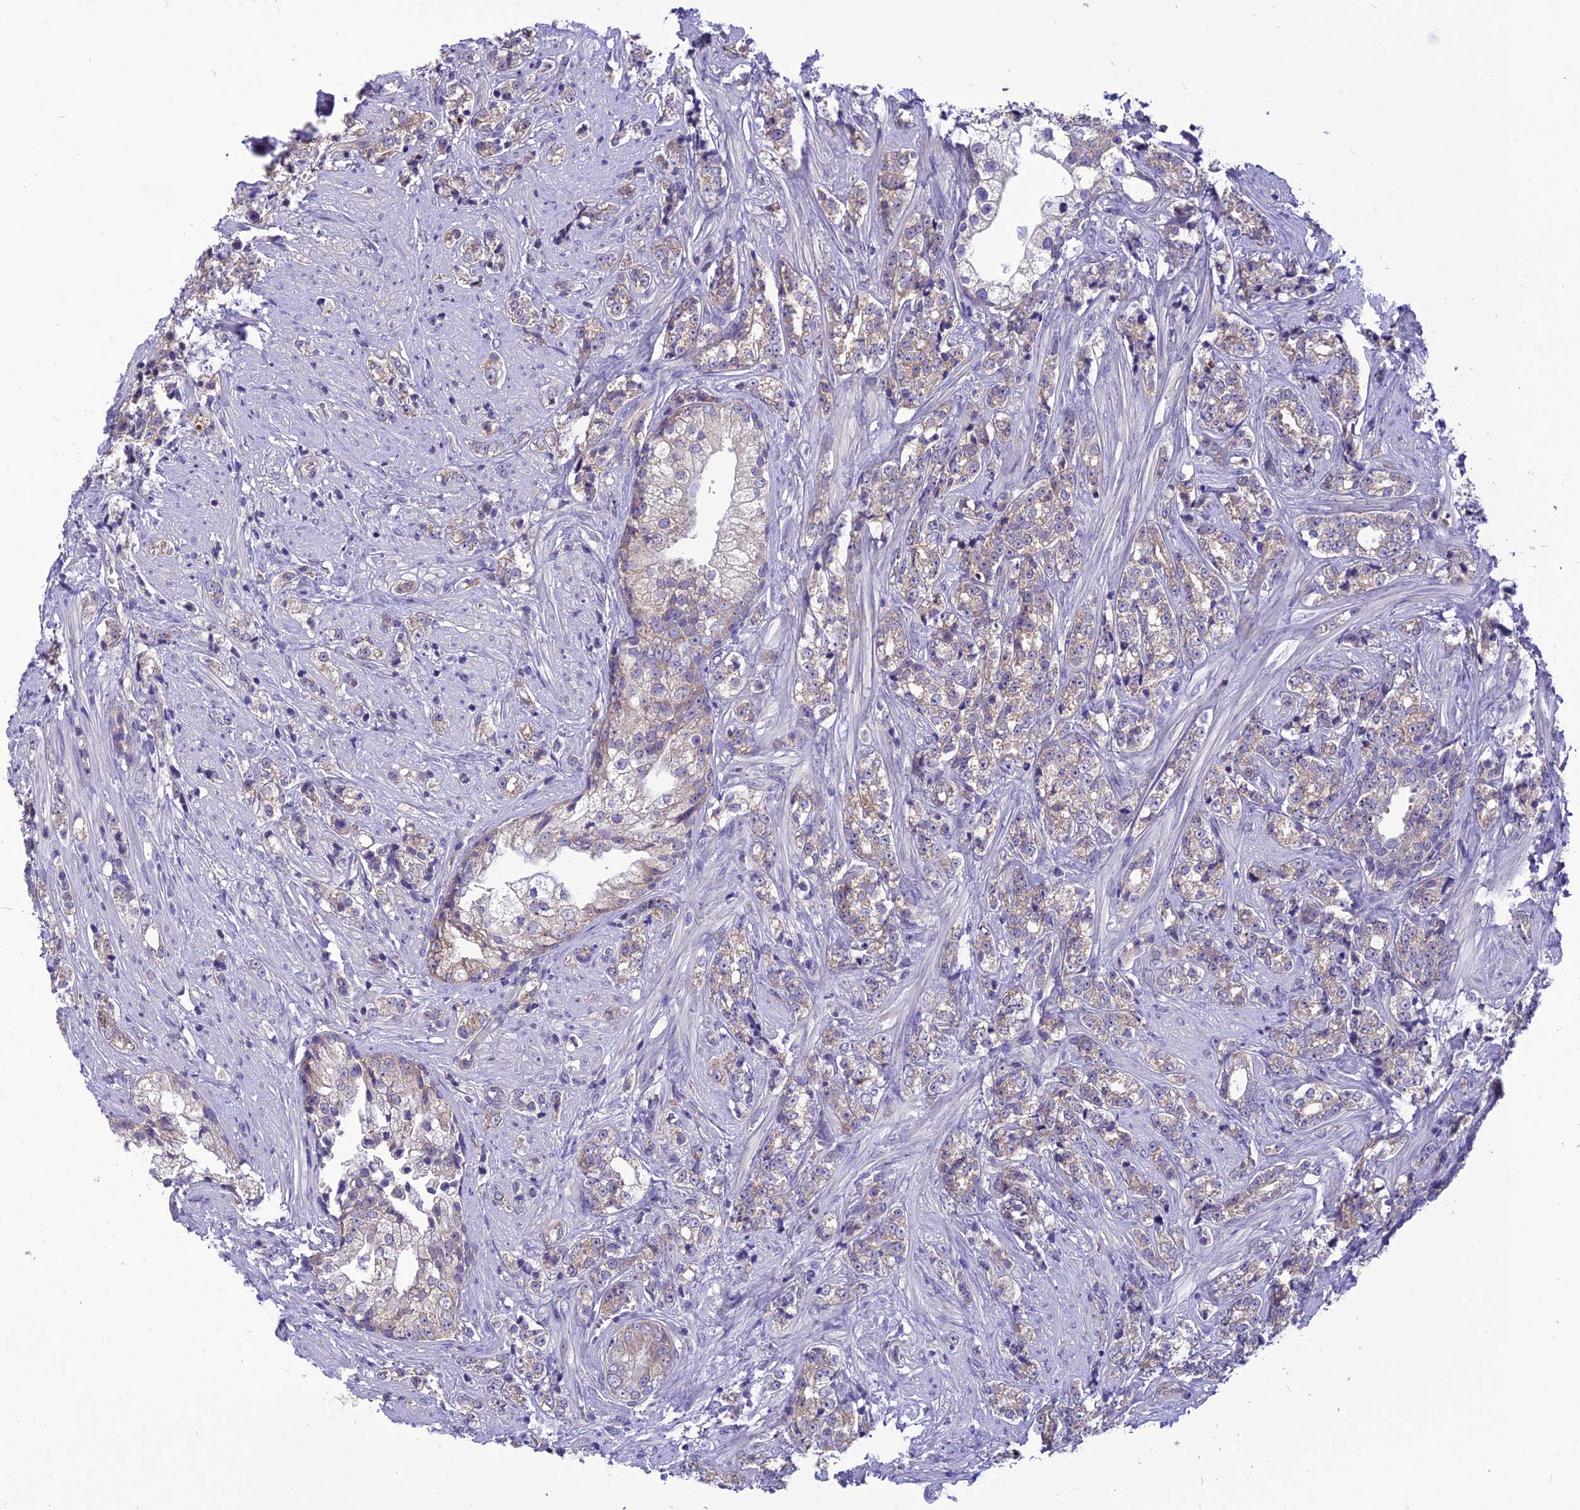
{"staining": {"intensity": "negative", "quantity": "none", "location": "none"}, "tissue": "prostate cancer", "cell_type": "Tumor cells", "image_type": "cancer", "snomed": [{"axis": "morphology", "description": "Adenocarcinoma, High grade"}, {"axis": "topography", "description": "Prostate"}], "caption": "Prostate cancer was stained to show a protein in brown. There is no significant staining in tumor cells.", "gene": "PSMF1", "patient": {"sex": "male", "age": 69}}